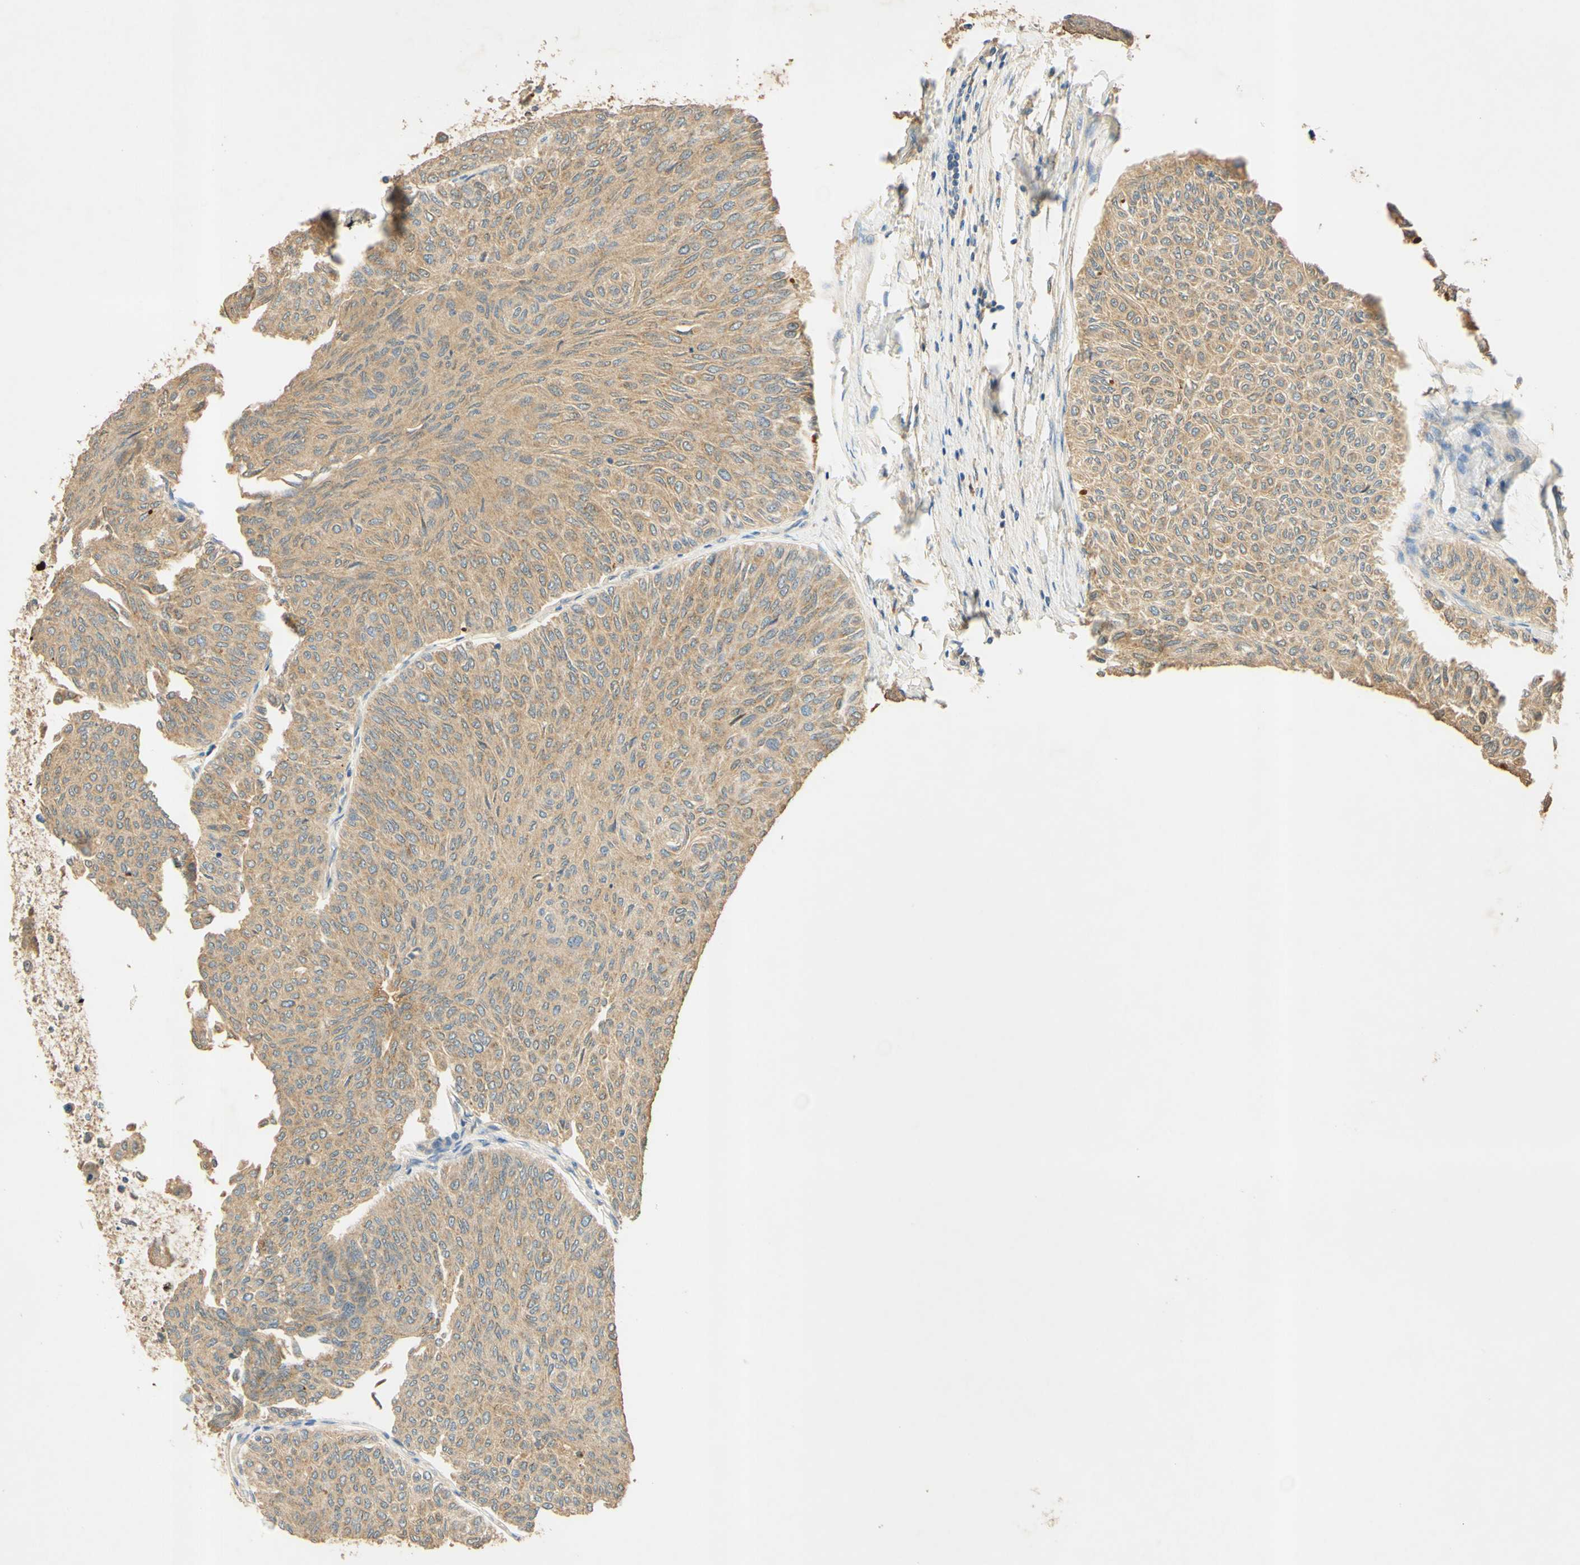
{"staining": {"intensity": "weak", "quantity": ">75%", "location": "cytoplasmic/membranous"}, "tissue": "urothelial cancer", "cell_type": "Tumor cells", "image_type": "cancer", "snomed": [{"axis": "morphology", "description": "Urothelial carcinoma, Low grade"}, {"axis": "topography", "description": "Urinary bladder"}], "caption": "IHC (DAB (3,3'-diaminobenzidine)) staining of human urothelial cancer reveals weak cytoplasmic/membranous protein positivity in about >75% of tumor cells.", "gene": "ENTREP2", "patient": {"sex": "male", "age": 78}}